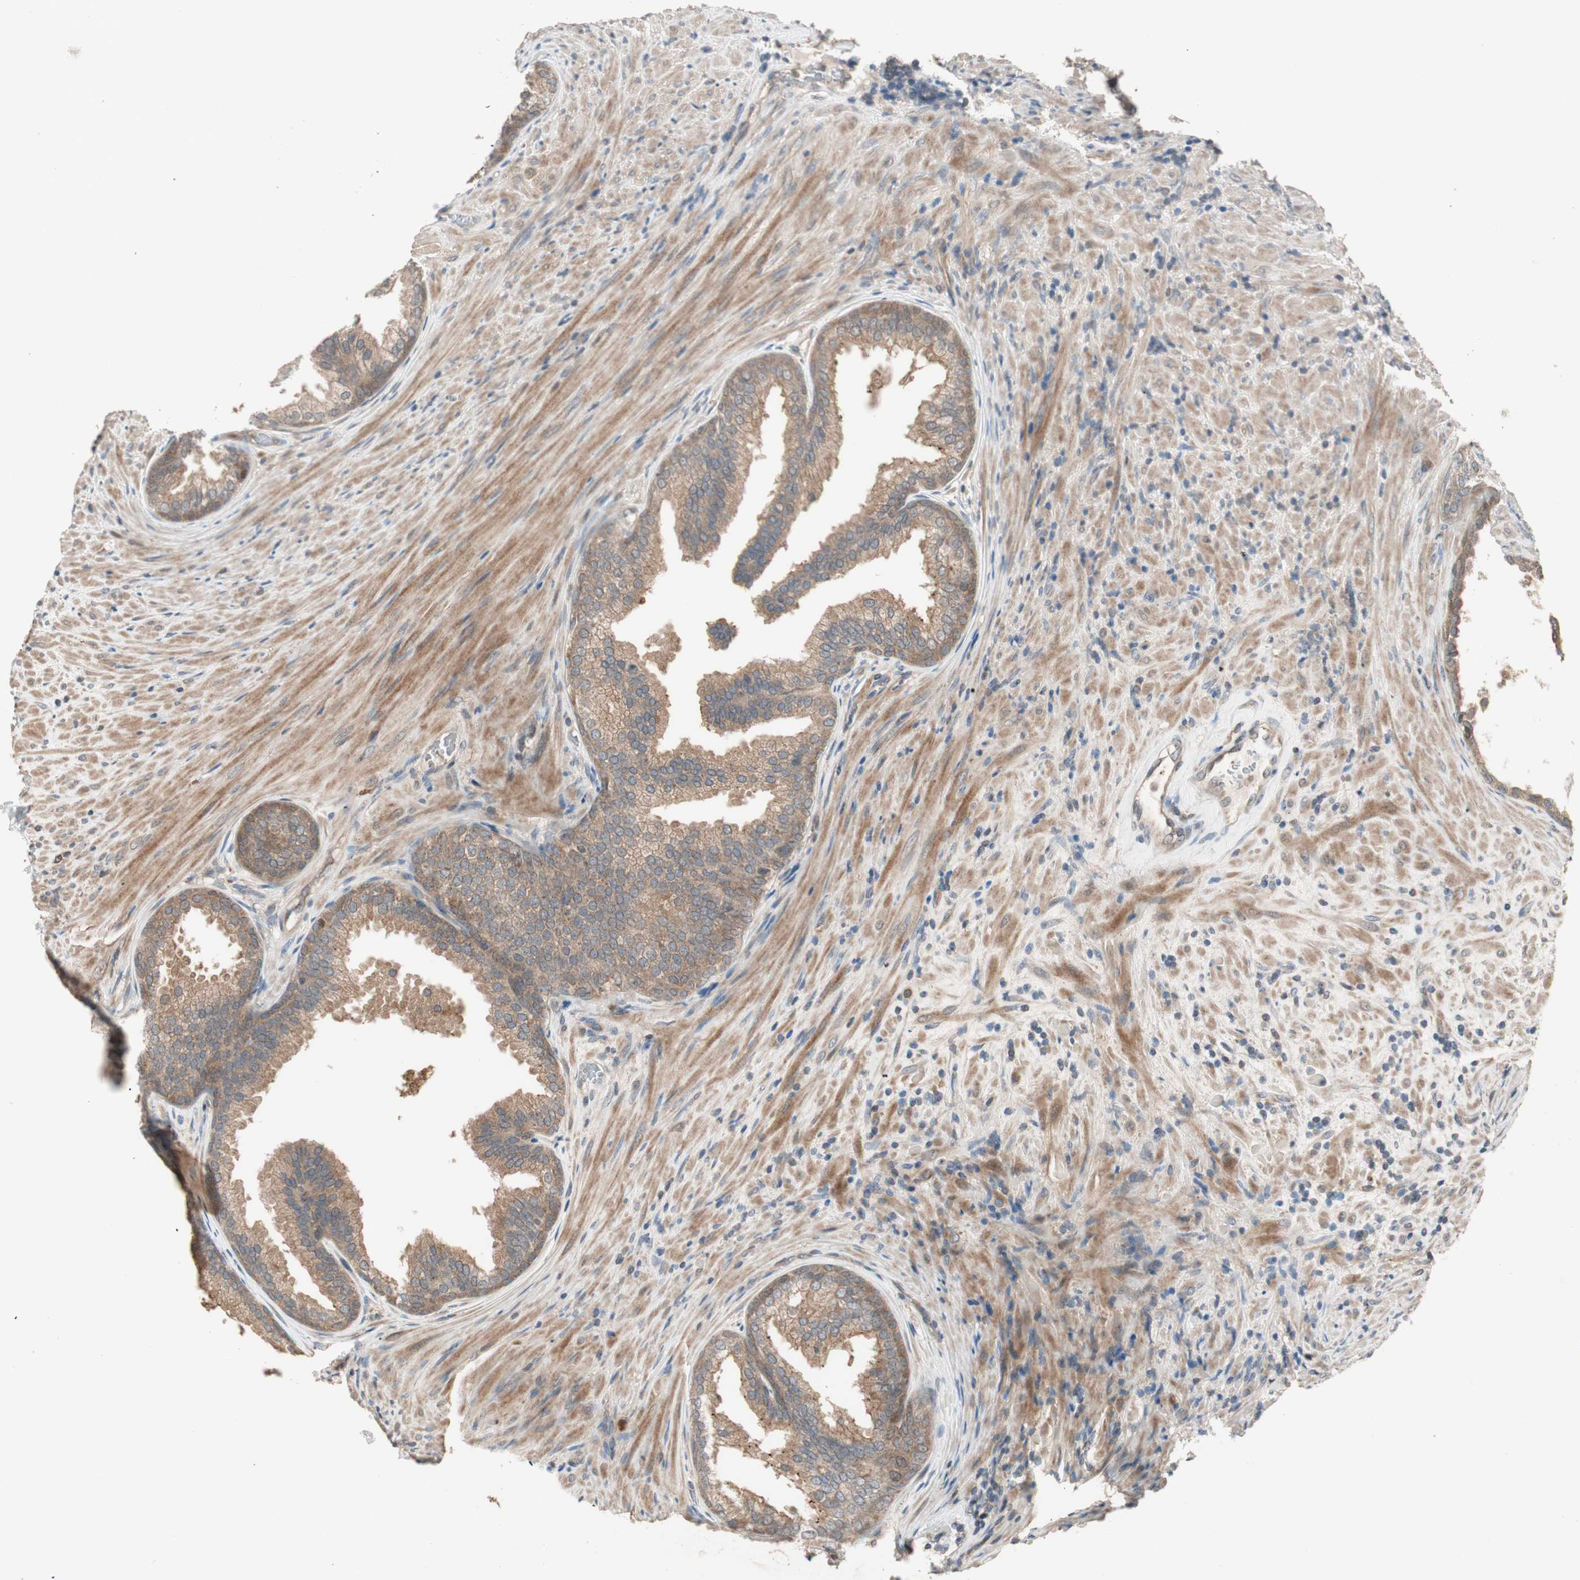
{"staining": {"intensity": "moderate", "quantity": ">75%", "location": "cytoplasmic/membranous"}, "tissue": "prostate", "cell_type": "Glandular cells", "image_type": "normal", "snomed": [{"axis": "morphology", "description": "Normal tissue, NOS"}, {"axis": "topography", "description": "Prostate"}], "caption": "A micrograph of human prostate stained for a protein shows moderate cytoplasmic/membranous brown staining in glandular cells. The staining was performed using DAB, with brown indicating positive protein expression. Nuclei are stained blue with hematoxylin.", "gene": "ATP6AP2", "patient": {"sex": "male", "age": 76}}